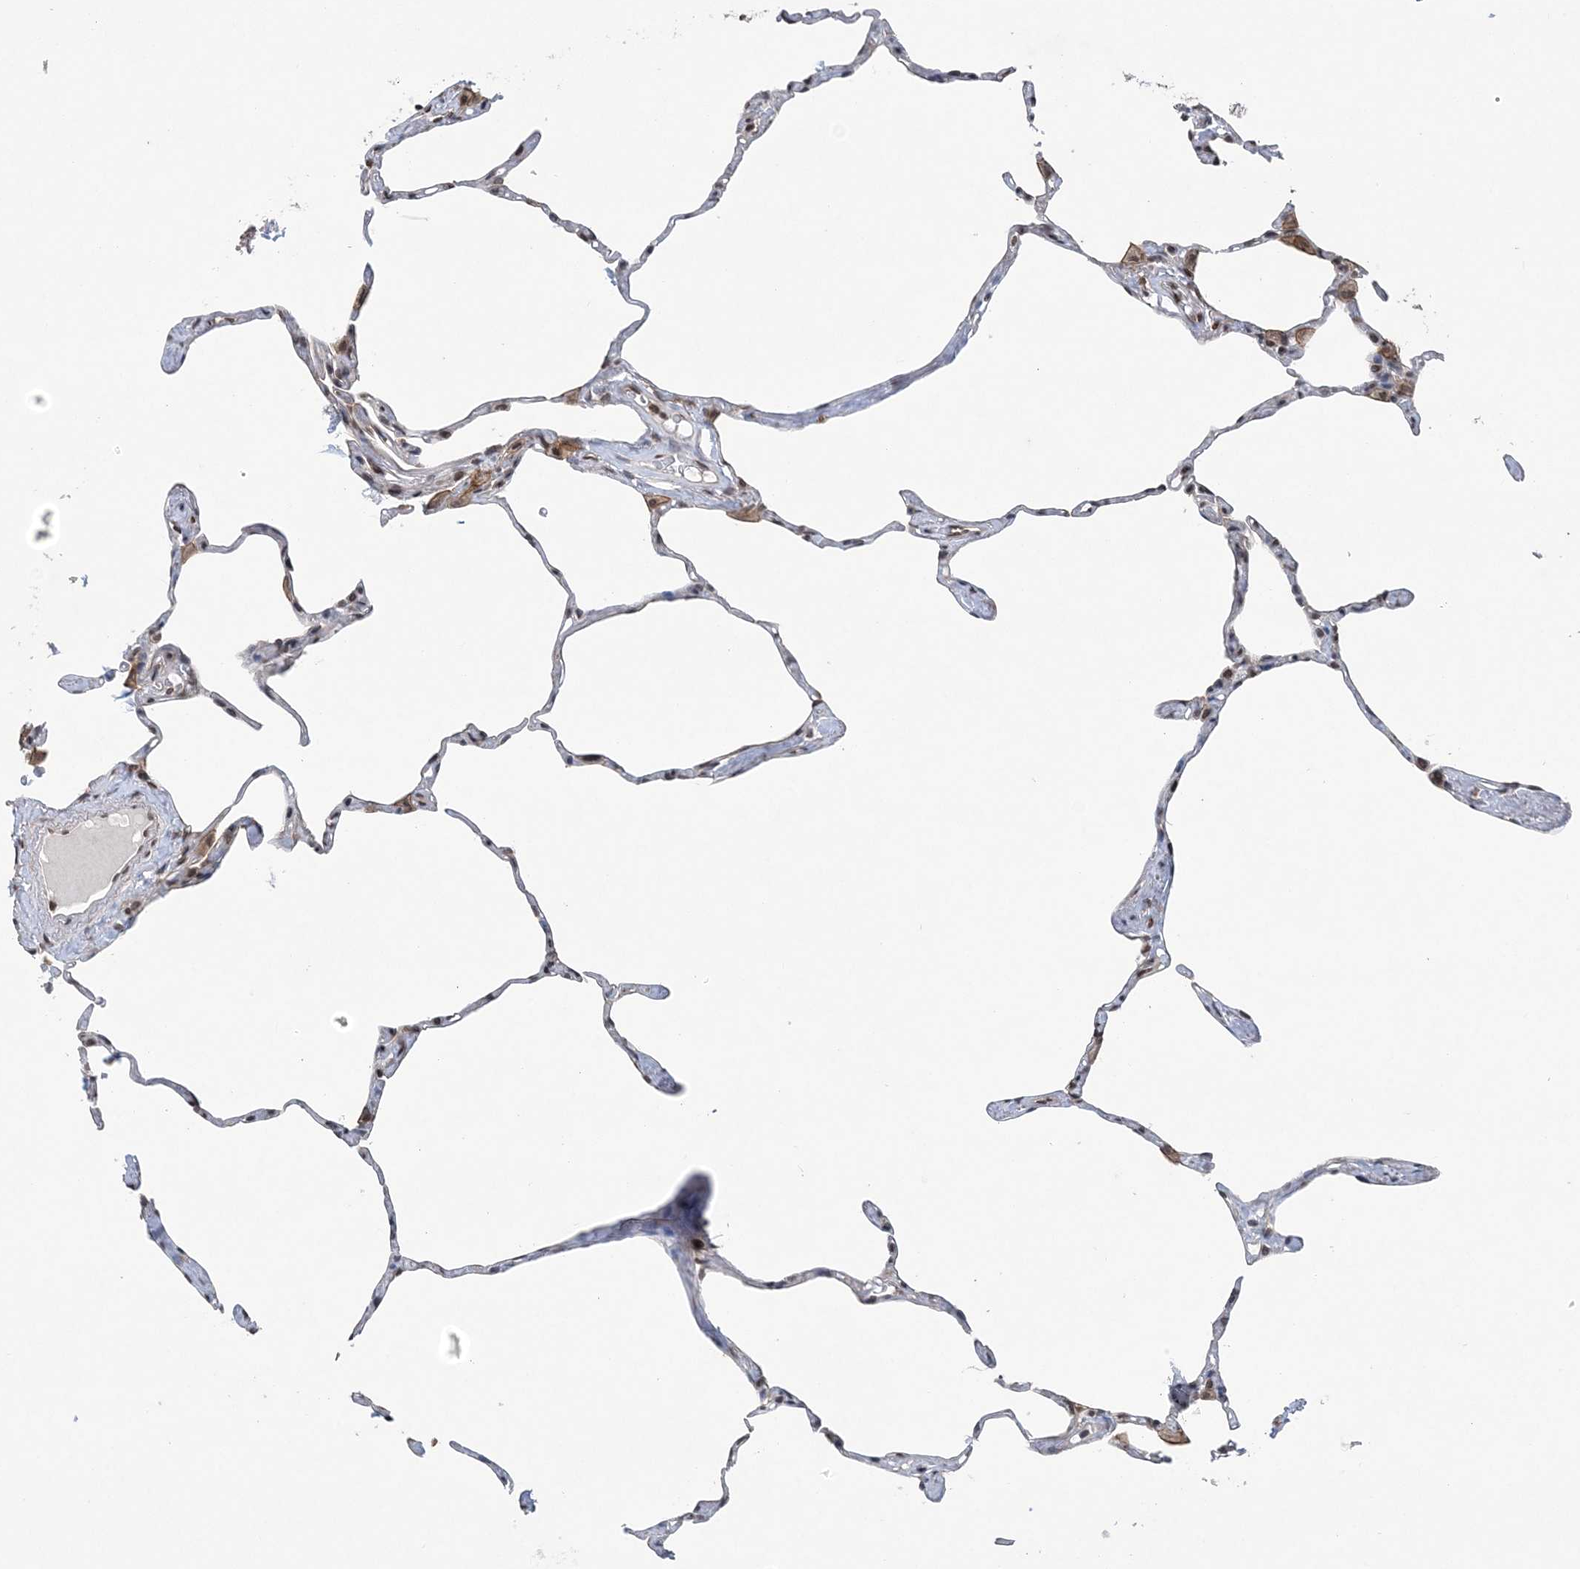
{"staining": {"intensity": "weak", "quantity": "25%-75%", "location": "nuclear"}, "tissue": "lung", "cell_type": "Alveolar cells", "image_type": "normal", "snomed": [{"axis": "morphology", "description": "Normal tissue, NOS"}, {"axis": "topography", "description": "Lung"}], "caption": "Lung stained with a protein marker exhibits weak staining in alveolar cells.", "gene": "CCDC152", "patient": {"sex": "male", "age": 65}}